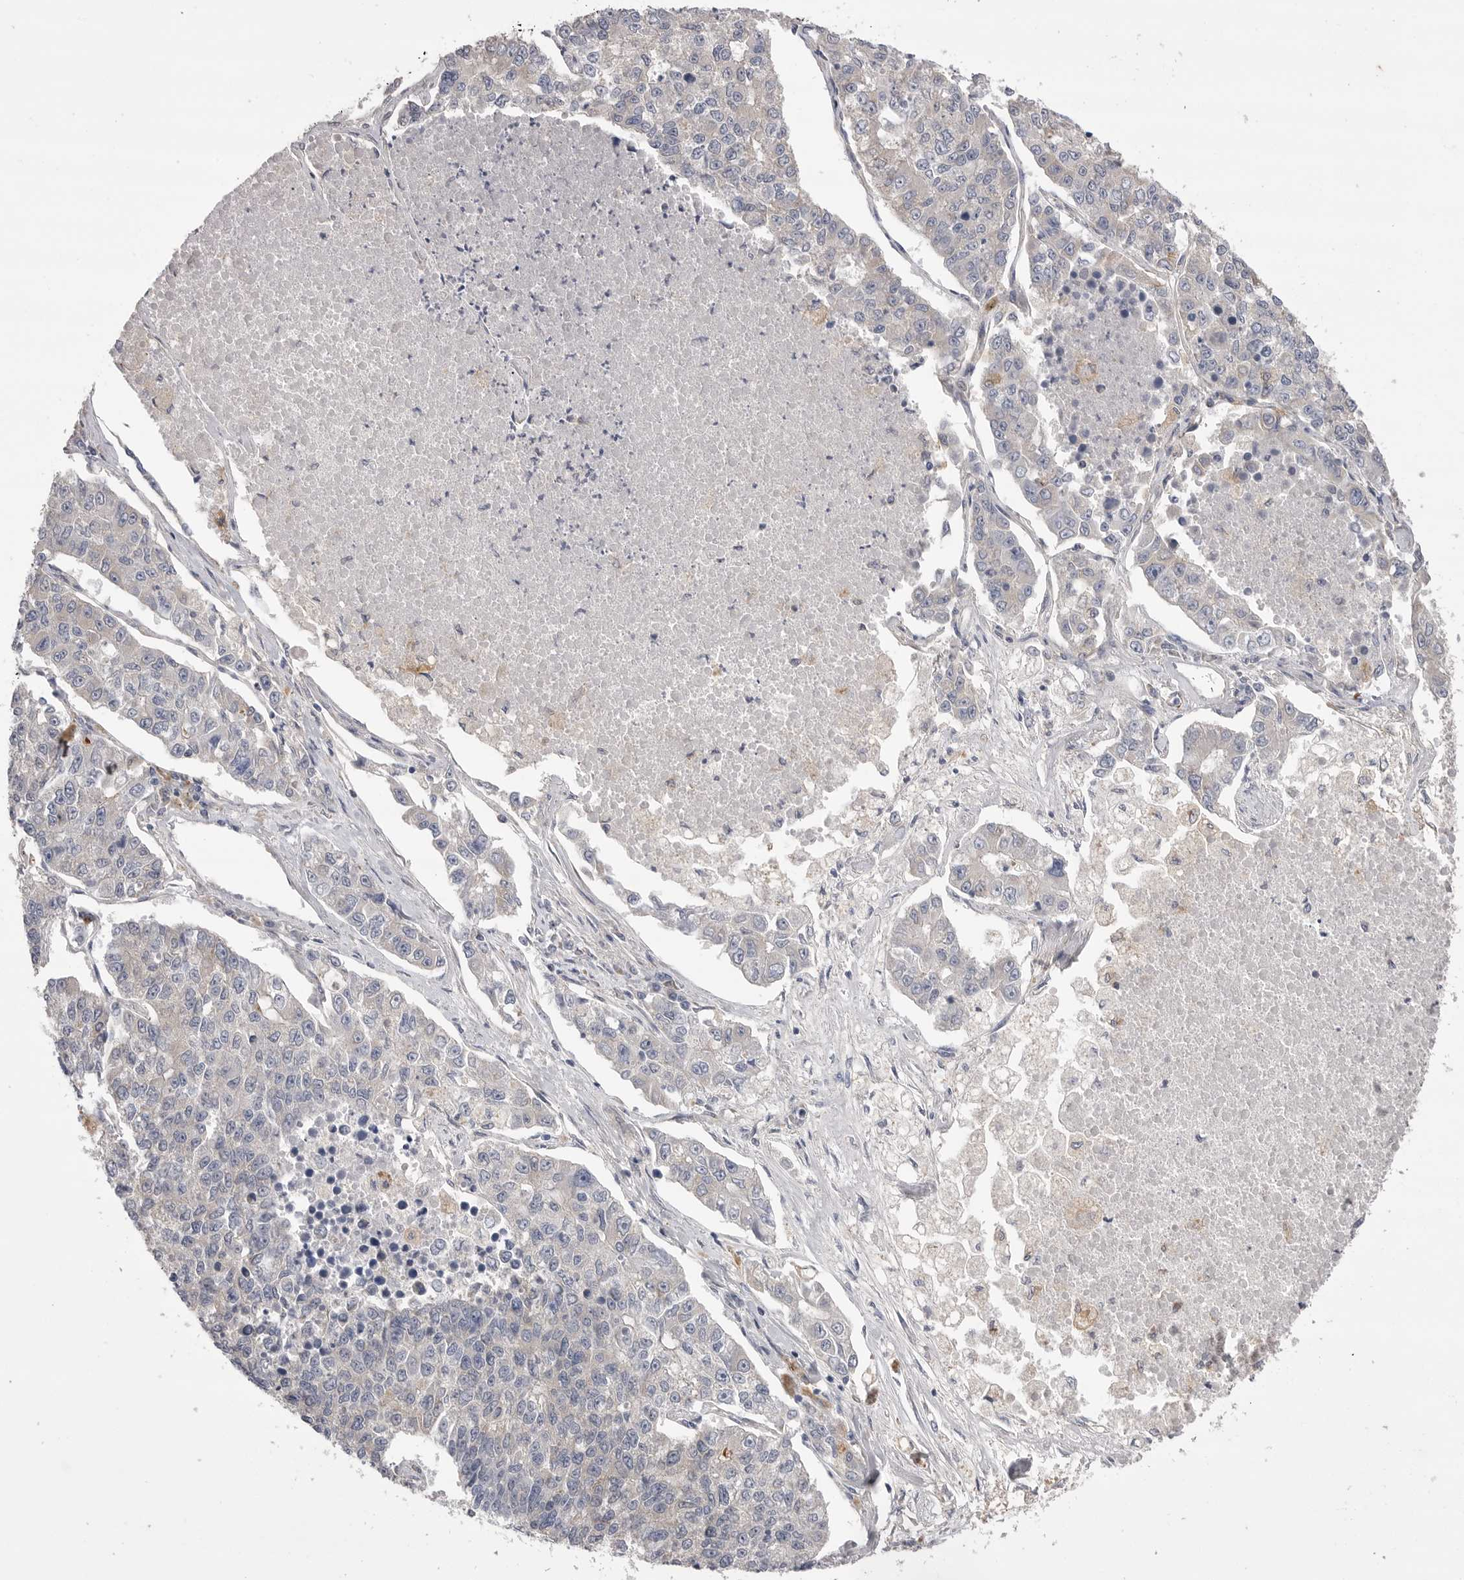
{"staining": {"intensity": "negative", "quantity": "none", "location": "none"}, "tissue": "lung cancer", "cell_type": "Tumor cells", "image_type": "cancer", "snomed": [{"axis": "morphology", "description": "Adenocarcinoma, NOS"}, {"axis": "topography", "description": "Lung"}], "caption": "DAB (3,3'-diaminobenzidine) immunohistochemical staining of lung cancer (adenocarcinoma) shows no significant positivity in tumor cells.", "gene": "VAC14", "patient": {"sex": "male", "age": 49}}